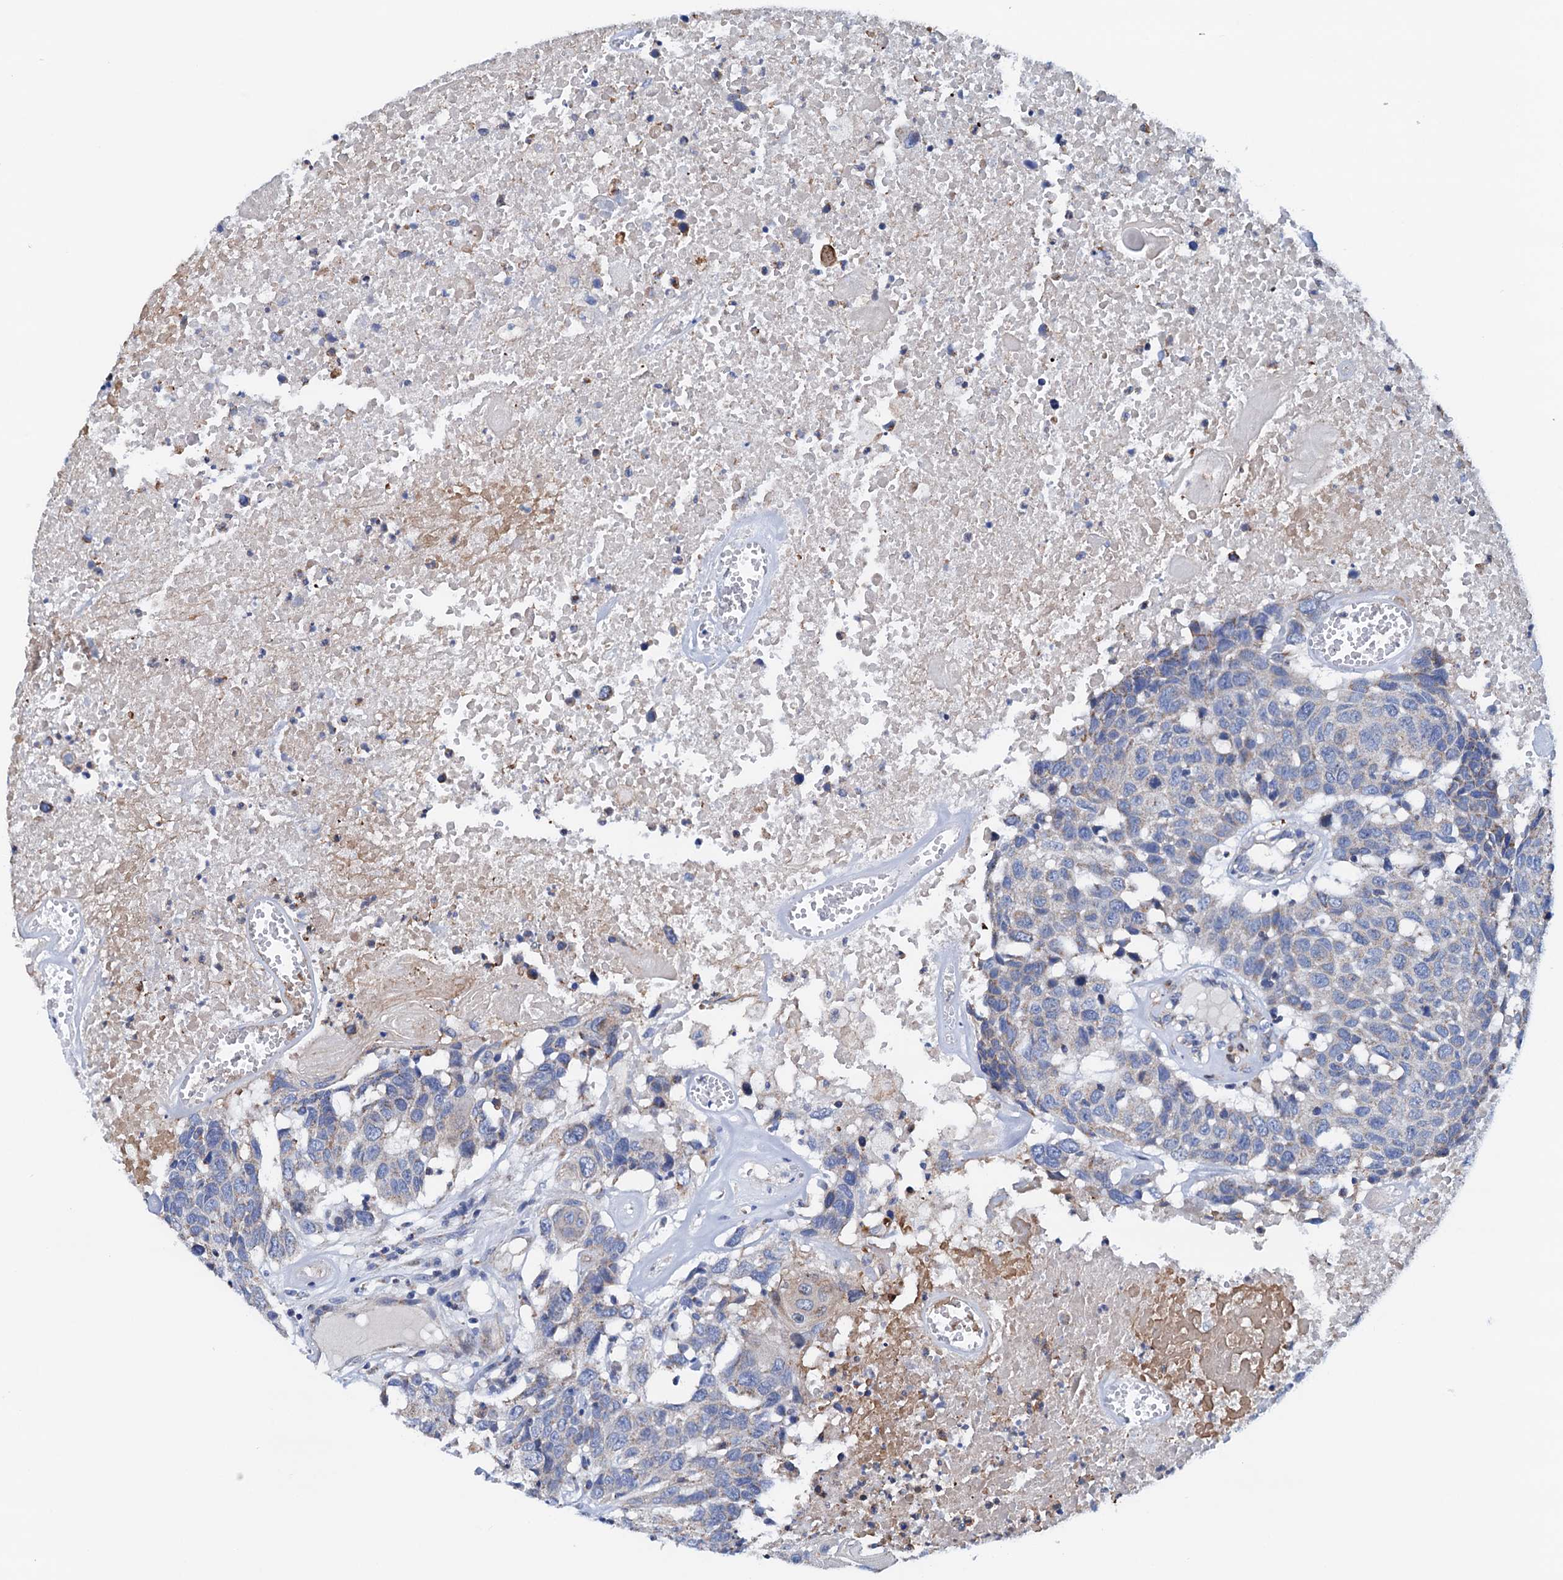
{"staining": {"intensity": "negative", "quantity": "none", "location": "none"}, "tissue": "head and neck cancer", "cell_type": "Tumor cells", "image_type": "cancer", "snomed": [{"axis": "morphology", "description": "Squamous cell carcinoma, NOS"}, {"axis": "topography", "description": "Head-Neck"}], "caption": "This is an IHC image of human head and neck cancer (squamous cell carcinoma). There is no expression in tumor cells.", "gene": "RASSF9", "patient": {"sex": "male", "age": 66}}